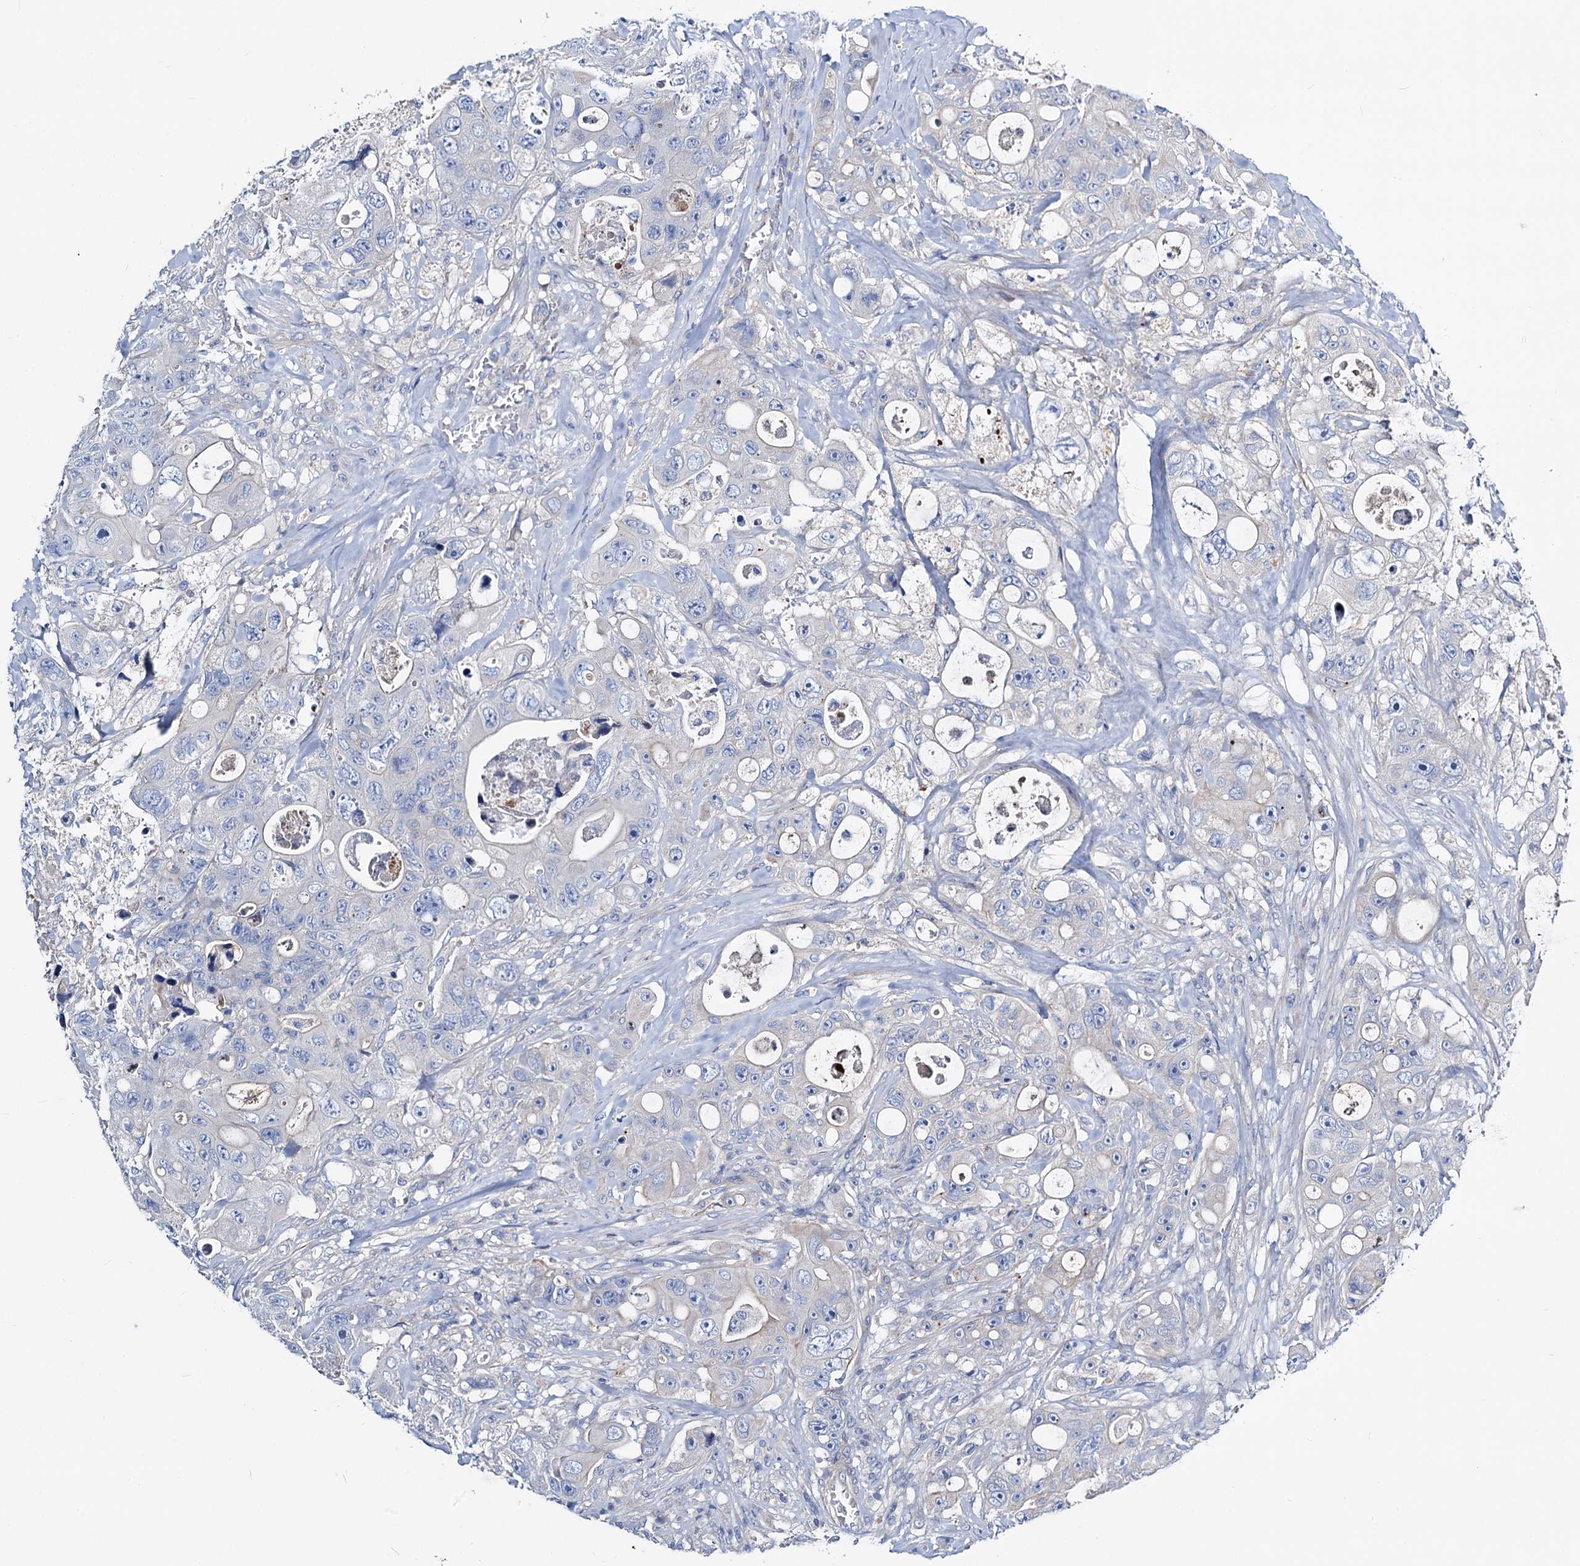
{"staining": {"intensity": "negative", "quantity": "none", "location": "none"}, "tissue": "colorectal cancer", "cell_type": "Tumor cells", "image_type": "cancer", "snomed": [{"axis": "morphology", "description": "Adenocarcinoma, NOS"}, {"axis": "topography", "description": "Colon"}], "caption": "The micrograph shows no significant expression in tumor cells of colorectal cancer (adenocarcinoma).", "gene": "DYDC2", "patient": {"sex": "female", "age": 46}}